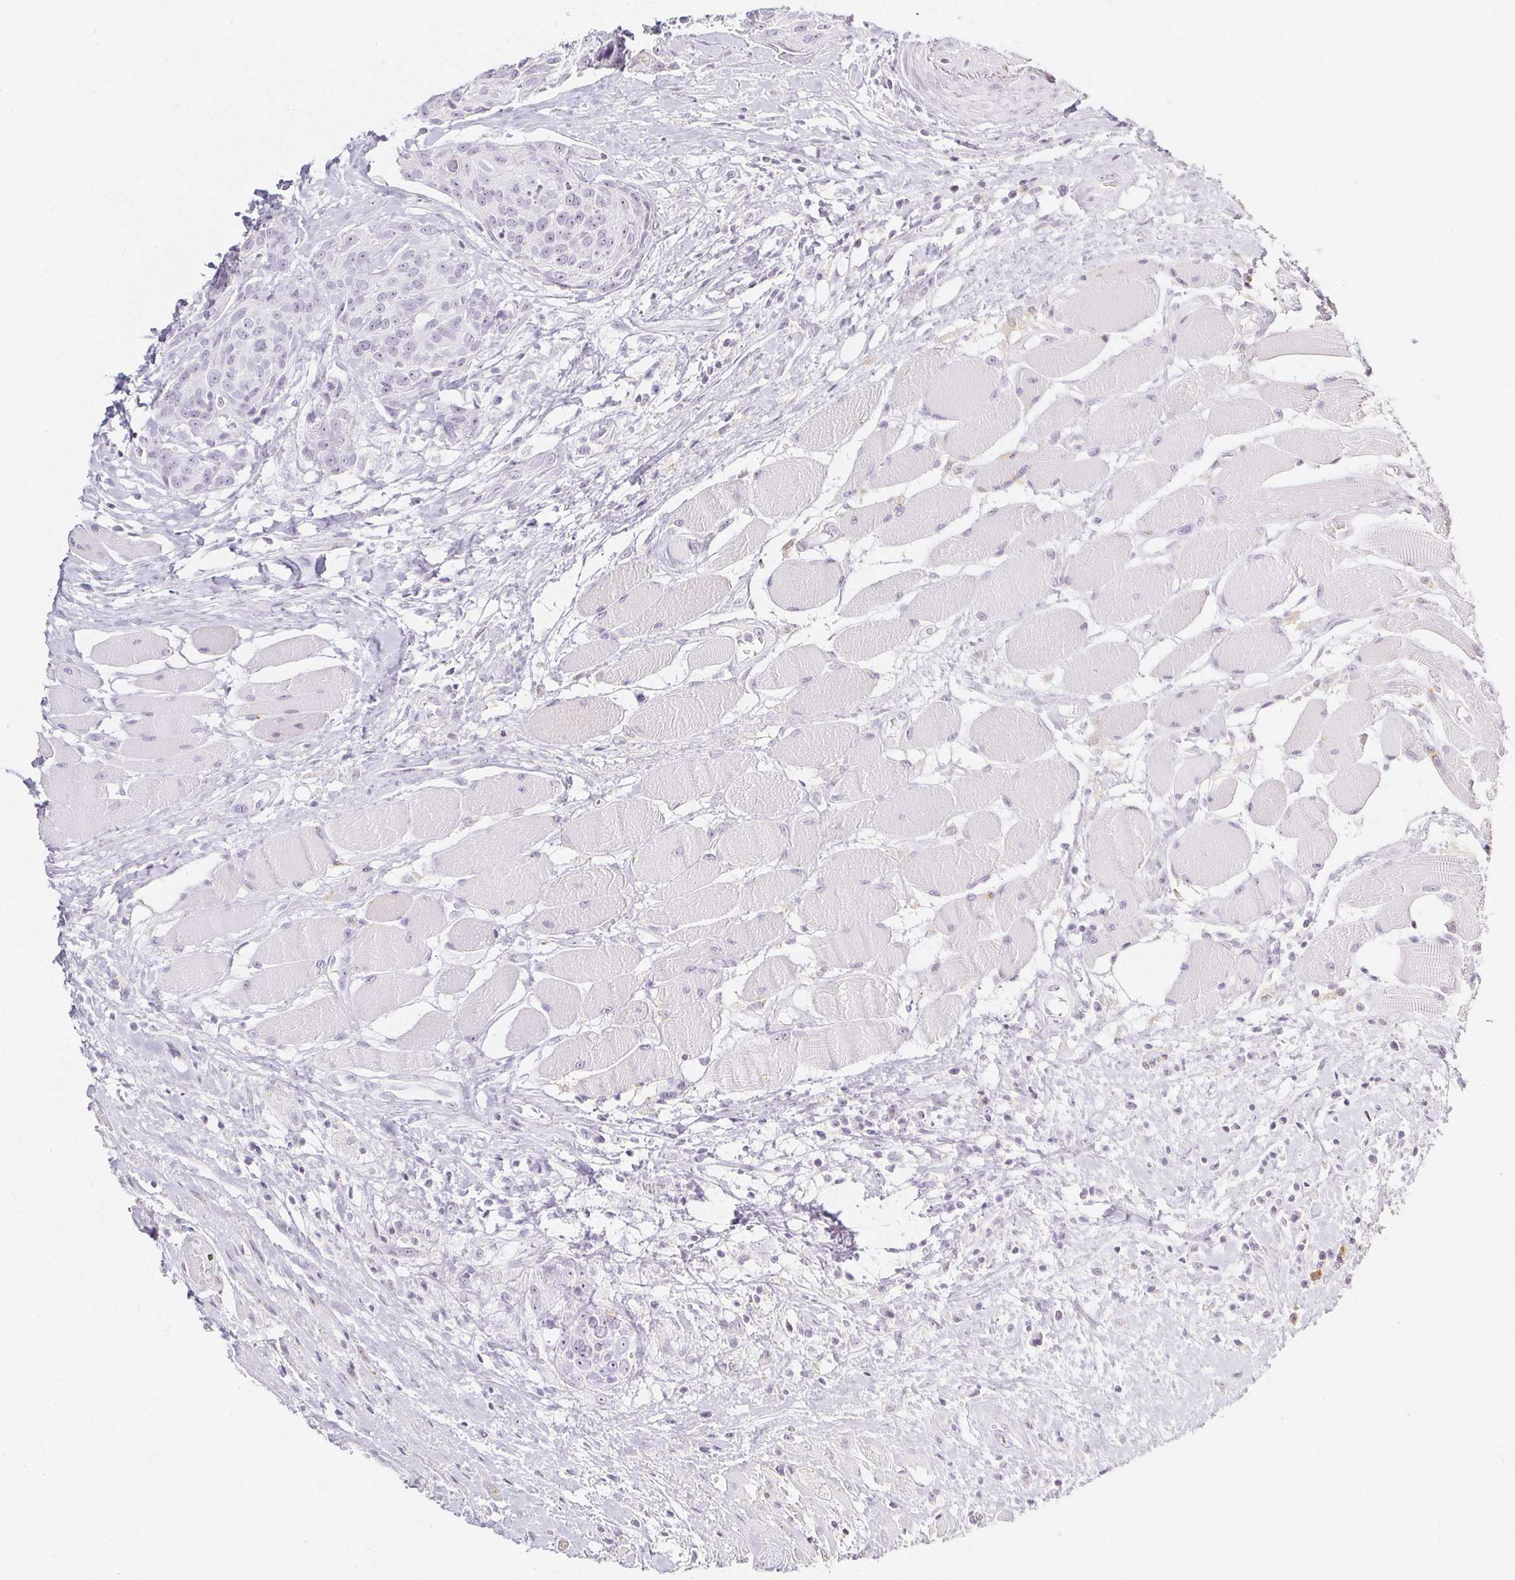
{"staining": {"intensity": "negative", "quantity": "none", "location": "none"}, "tissue": "head and neck cancer", "cell_type": "Tumor cells", "image_type": "cancer", "snomed": [{"axis": "morphology", "description": "Squamous cell carcinoma, NOS"}, {"axis": "topography", "description": "Oral tissue"}, {"axis": "topography", "description": "Head-Neck"}], "caption": "Immunohistochemical staining of human squamous cell carcinoma (head and neck) displays no significant staining in tumor cells.", "gene": "ACAN", "patient": {"sex": "male", "age": 64}}